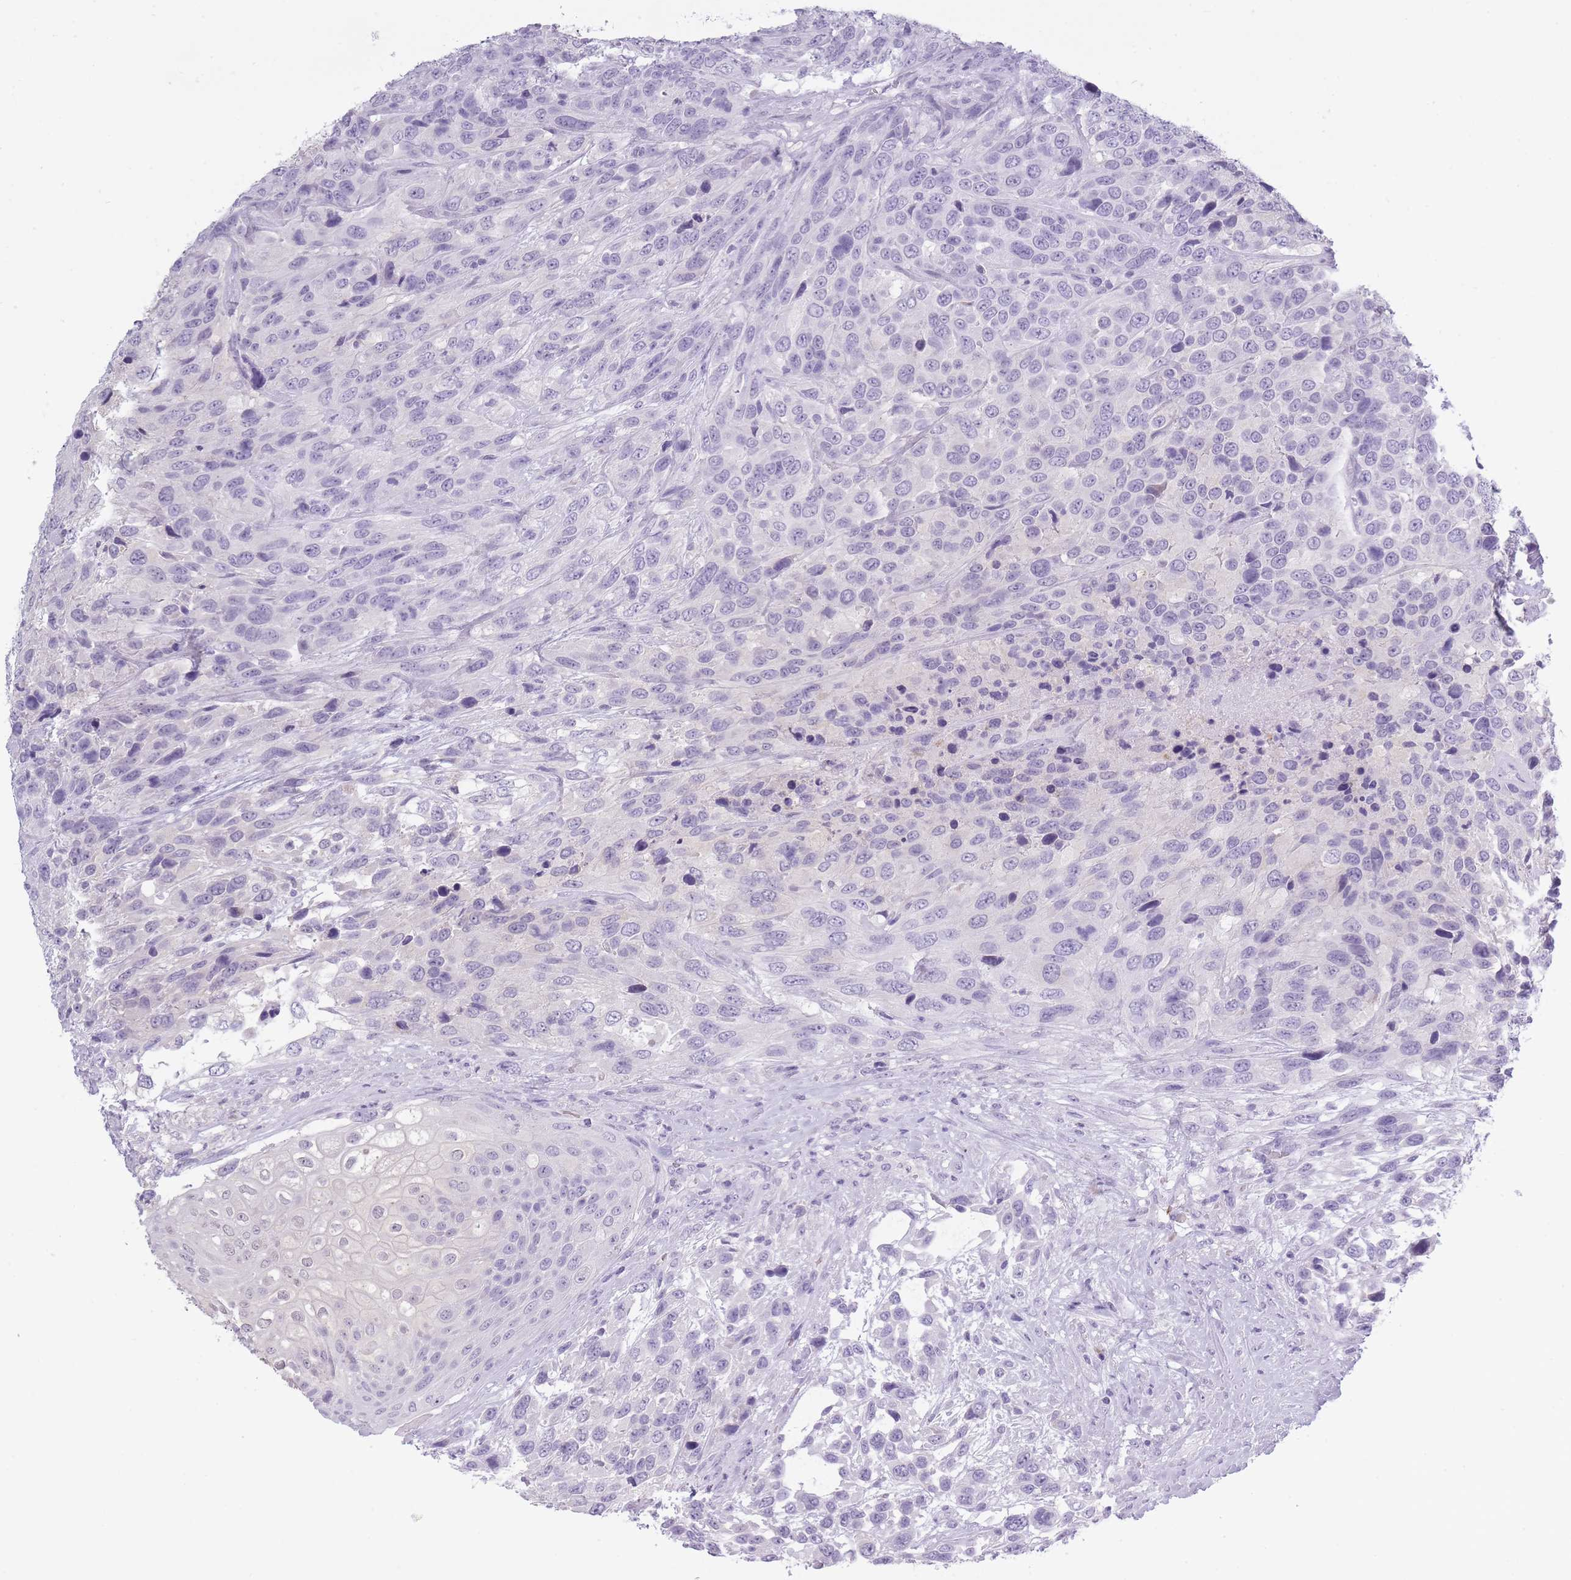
{"staining": {"intensity": "negative", "quantity": "none", "location": "none"}, "tissue": "urothelial cancer", "cell_type": "Tumor cells", "image_type": "cancer", "snomed": [{"axis": "morphology", "description": "Urothelial carcinoma, High grade"}, {"axis": "topography", "description": "Urinary bladder"}], "caption": "Urothelial cancer was stained to show a protein in brown. There is no significant staining in tumor cells.", "gene": "OR7C1", "patient": {"sex": "female", "age": 70}}